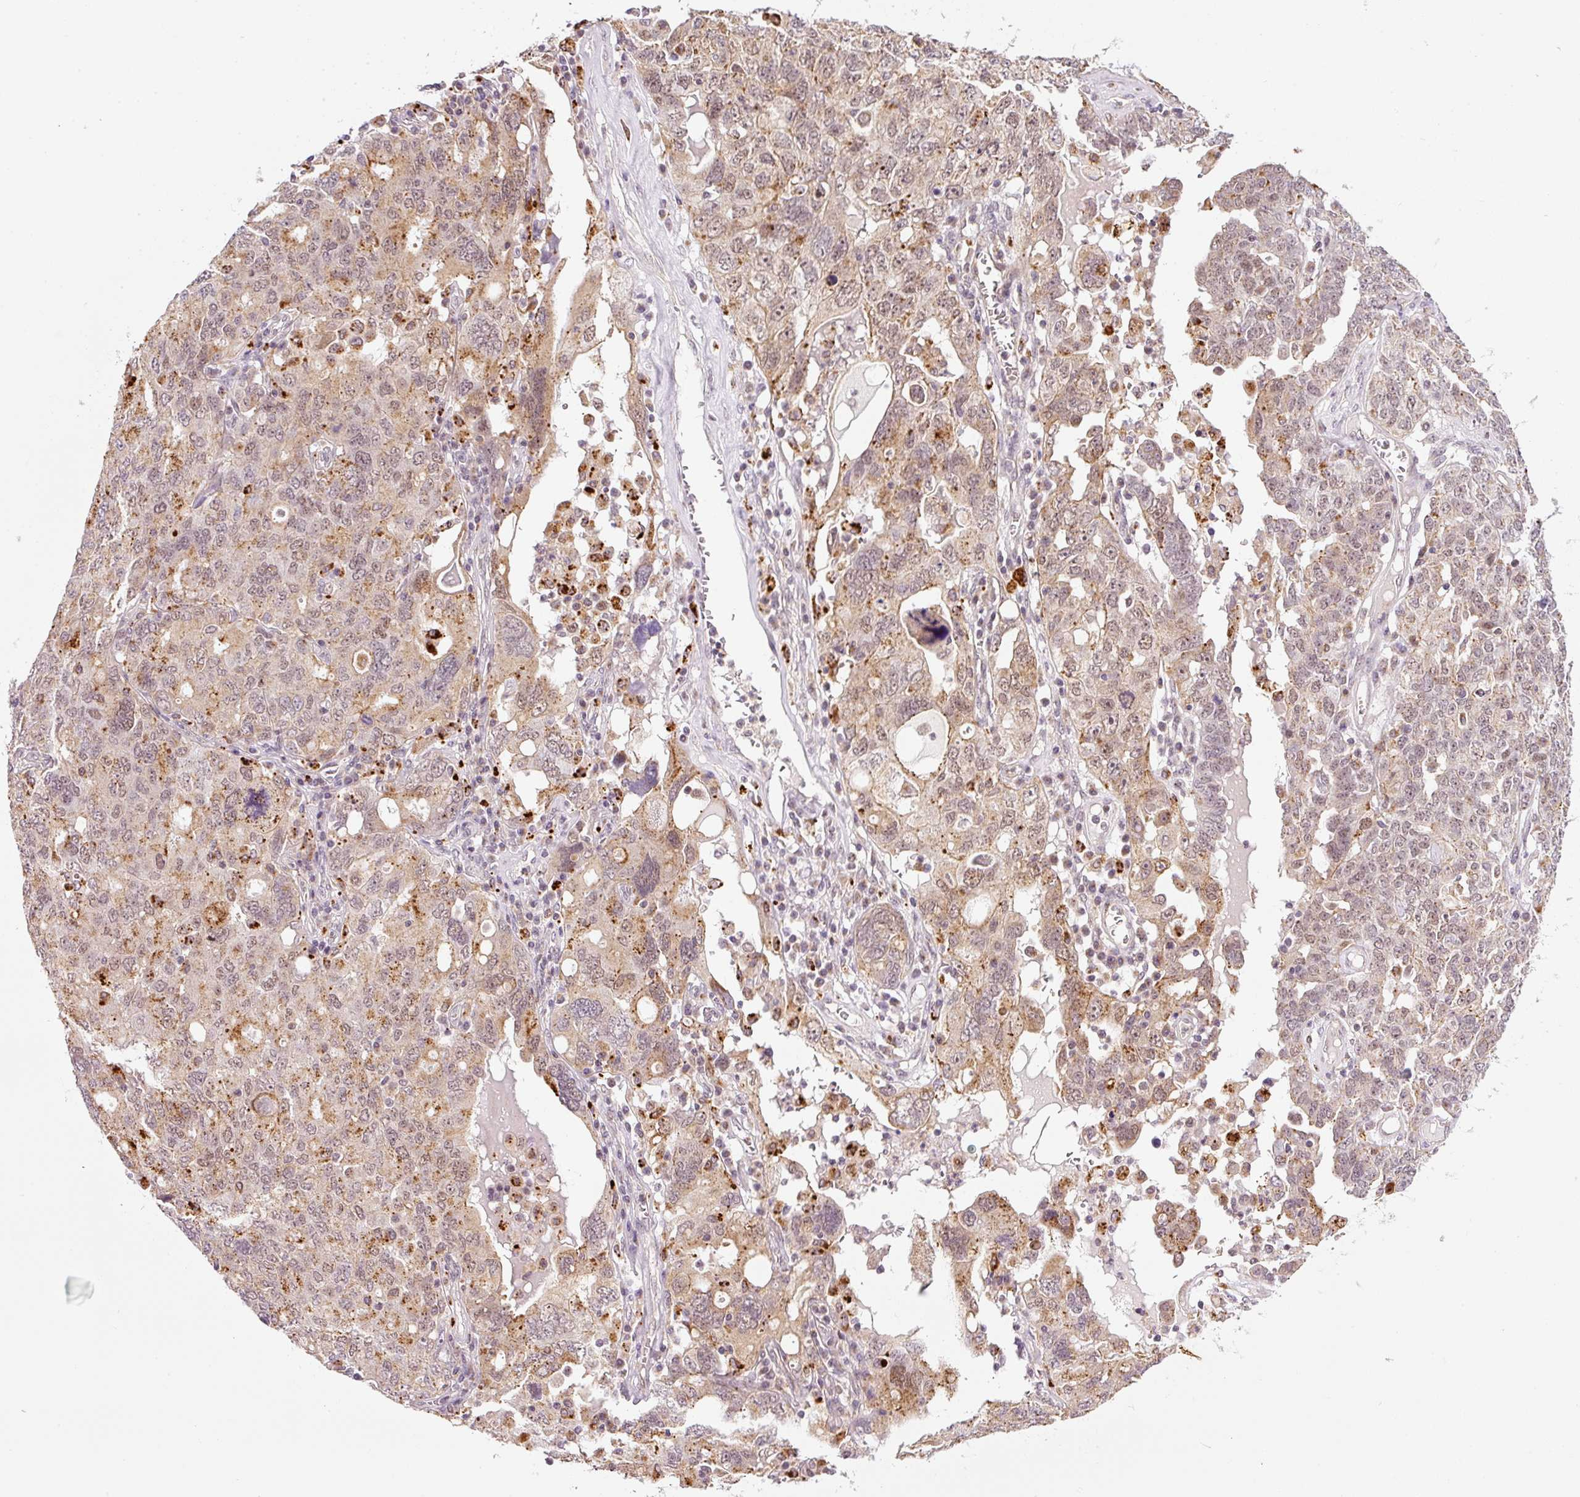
{"staining": {"intensity": "moderate", "quantity": ">75%", "location": "cytoplasmic/membranous"}, "tissue": "ovarian cancer", "cell_type": "Tumor cells", "image_type": "cancer", "snomed": [{"axis": "morphology", "description": "Carcinoma, endometroid"}, {"axis": "topography", "description": "Ovary"}], "caption": "Protein staining exhibits moderate cytoplasmic/membranous expression in about >75% of tumor cells in ovarian cancer (endometroid carcinoma).", "gene": "ZNF639", "patient": {"sex": "female", "age": 62}}